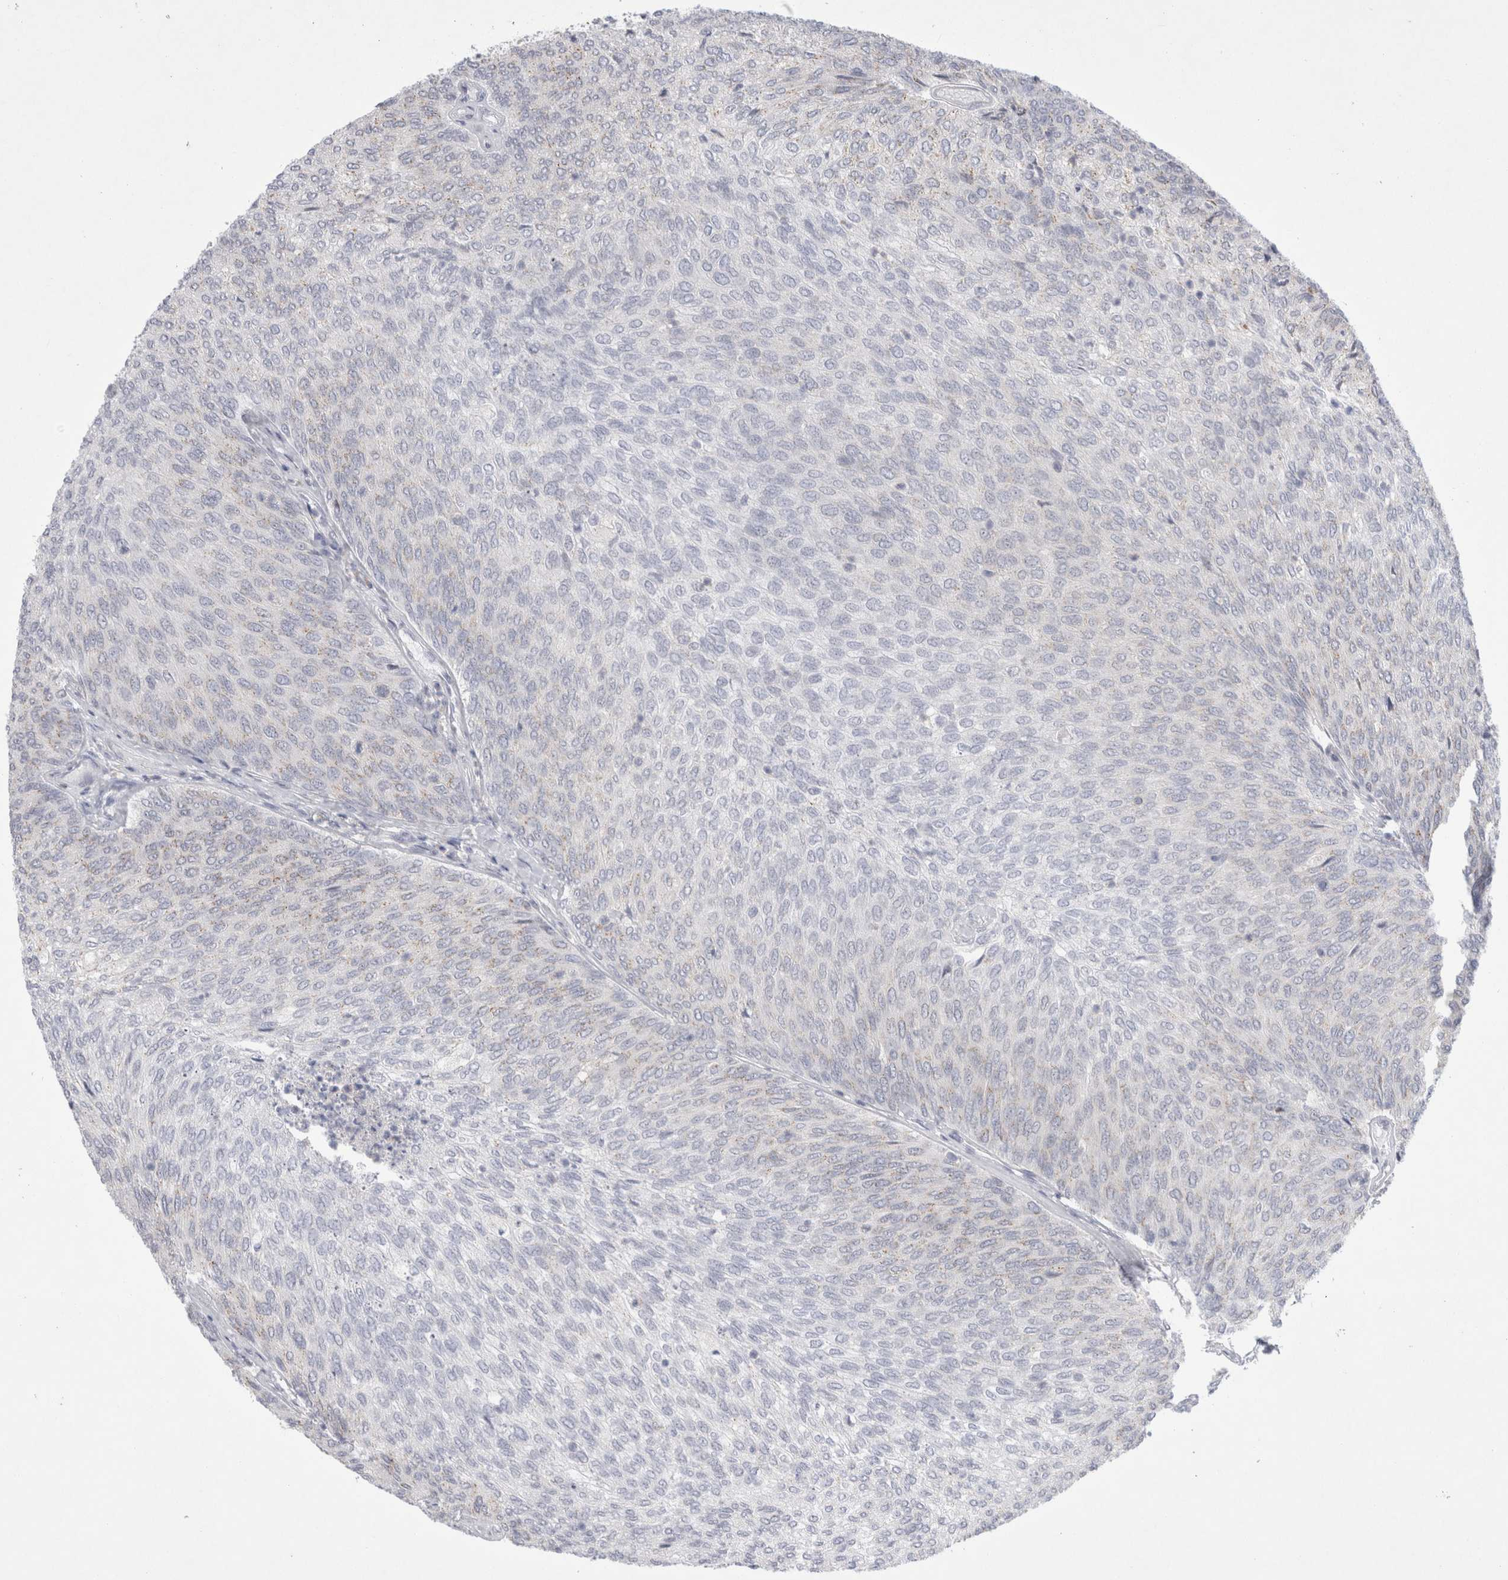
{"staining": {"intensity": "negative", "quantity": "none", "location": "none"}, "tissue": "urothelial cancer", "cell_type": "Tumor cells", "image_type": "cancer", "snomed": [{"axis": "morphology", "description": "Urothelial carcinoma, Low grade"}, {"axis": "topography", "description": "Urinary bladder"}], "caption": "This is an immunohistochemistry micrograph of urothelial carcinoma (low-grade). There is no positivity in tumor cells.", "gene": "CERS5", "patient": {"sex": "female", "age": 79}}